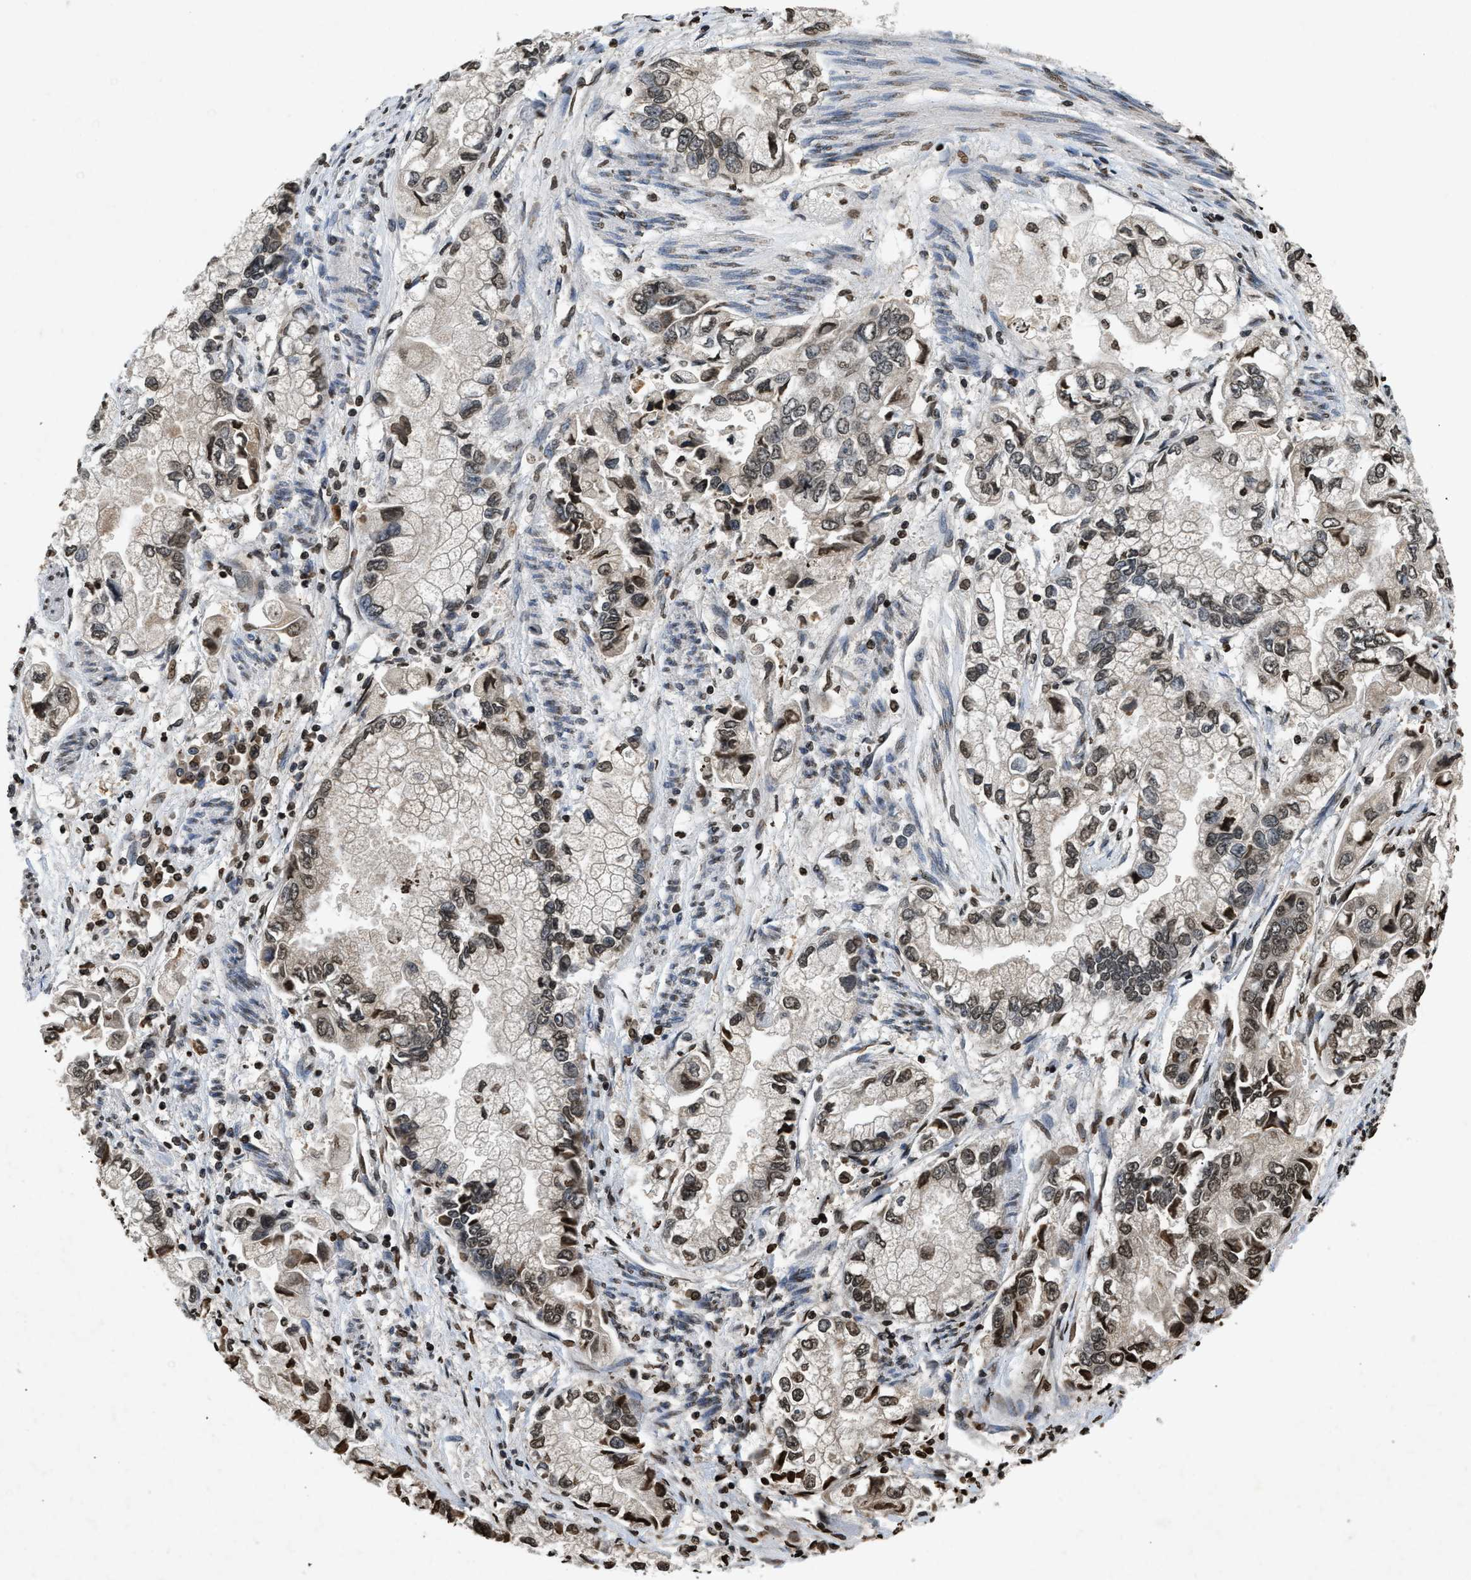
{"staining": {"intensity": "weak", "quantity": ">75%", "location": "nuclear"}, "tissue": "stomach cancer", "cell_type": "Tumor cells", "image_type": "cancer", "snomed": [{"axis": "morphology", "description": "Normal tissue, NOS"}, {"axis": "morphology", "description": "Adenocarcinoma, NOS"}, {"axis": "topography", "description": "Stomach"}], "caption": "A low amount of weak nuclear positivity is present in about >75% of tumor cells in stomach cancer tissue.", "gene": "DNASE1L3", "patient": {"sex": "male", "age": 62}}